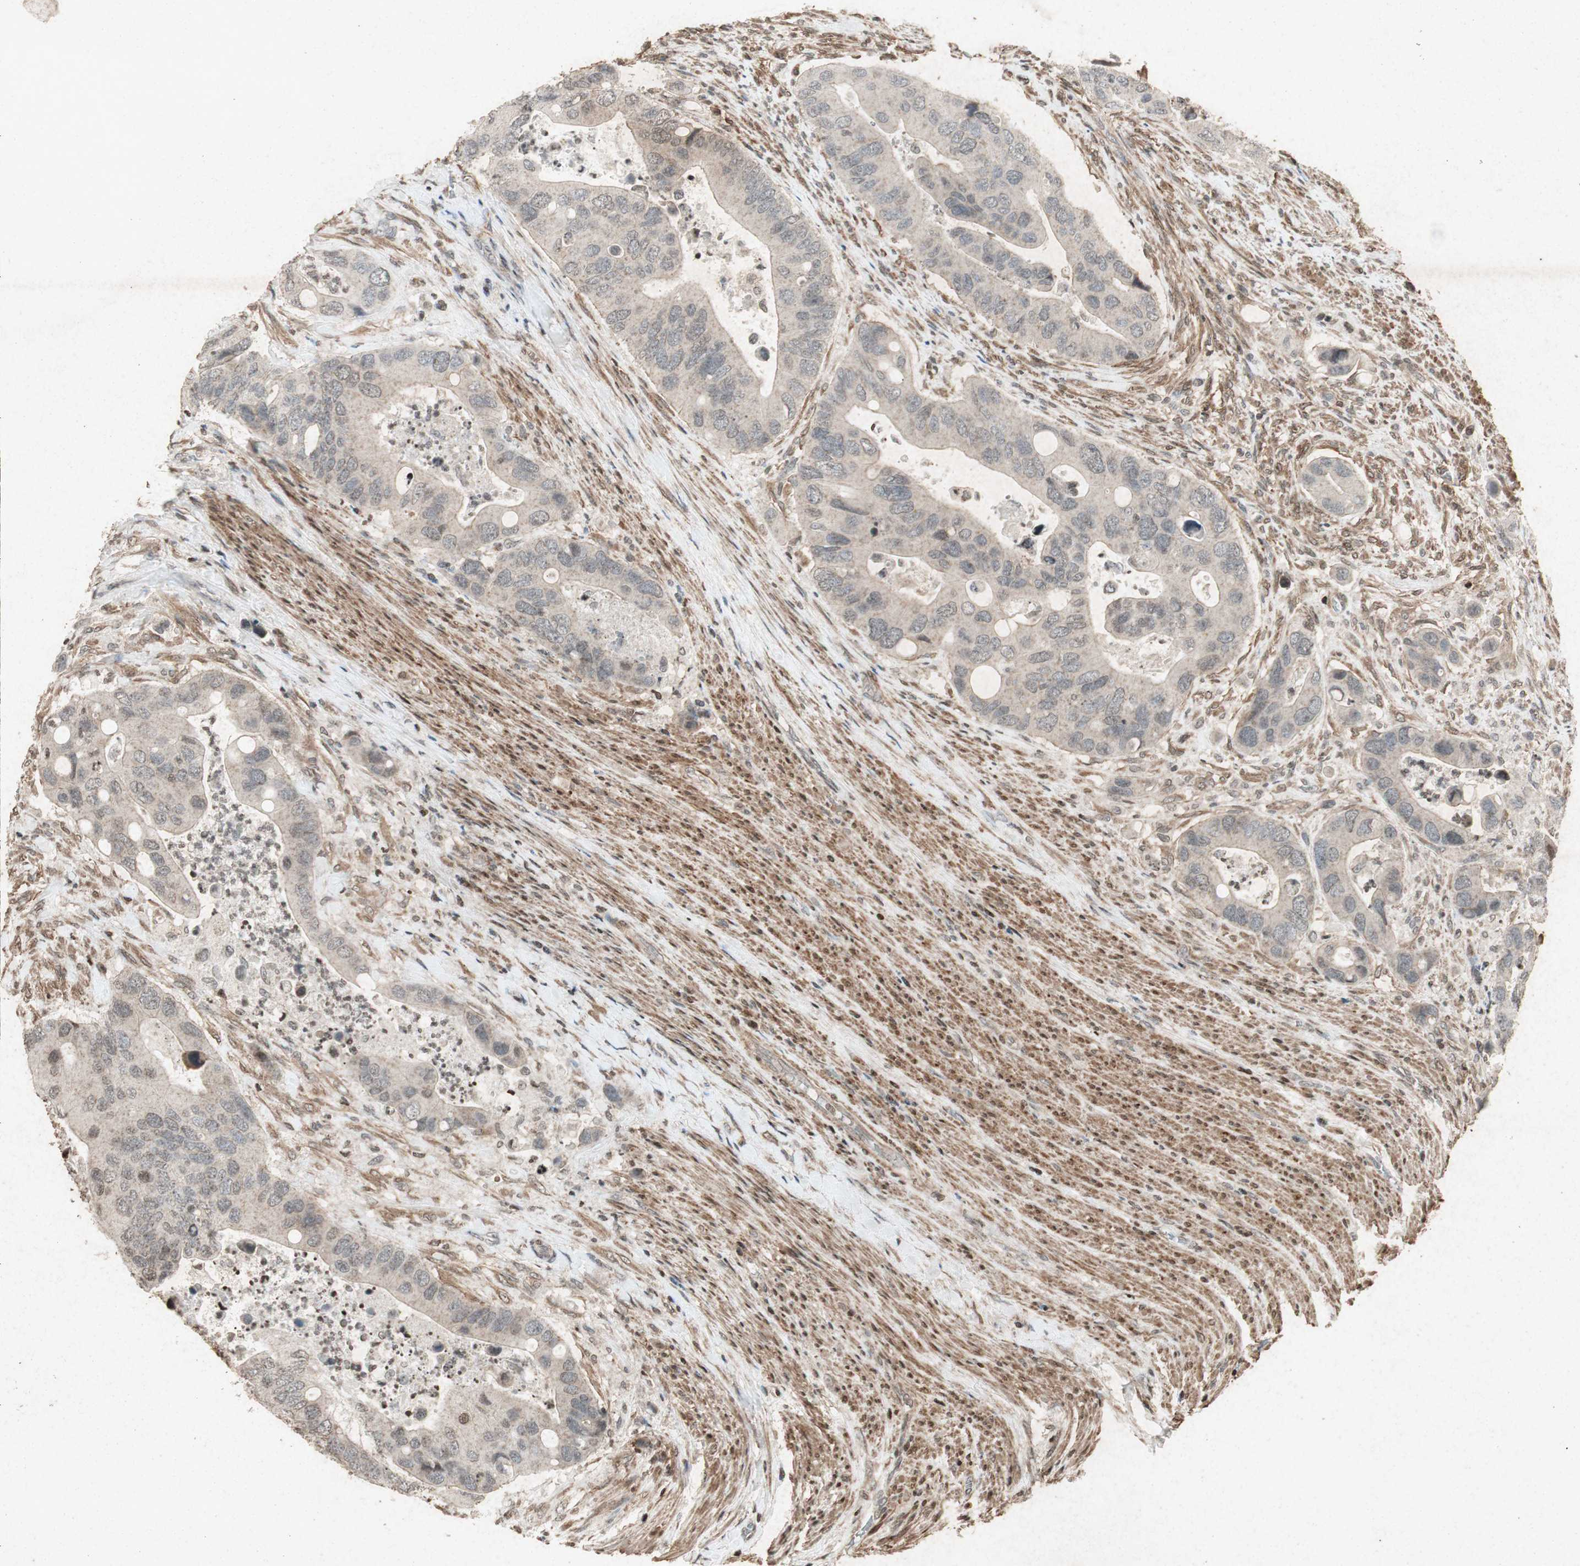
{"staining": {"intensity": "weak", "quantity": ">75%", "location": "cytoplasmic/membranous"}, "tissue": "colorectal cancer", "cell_type": "Tumor cells", "image_type": "cancer", "snomed": [{"axis": "morphology", "description": "Adenocarcinoma, NOS"}, {"axis": "topography", "description": "Rectum"}], "caption": "Immunohistochemical staining of colorectal cancer exhibits low levels of weak cytoplasmic/membranous staining in approximately >75% of tumor cells. Immunohistochemistry stains the protein of interest in brown and the nuclei are stained blue.", "gene": "PRKG1", "patient": {"sex": "female", "age": 57}}